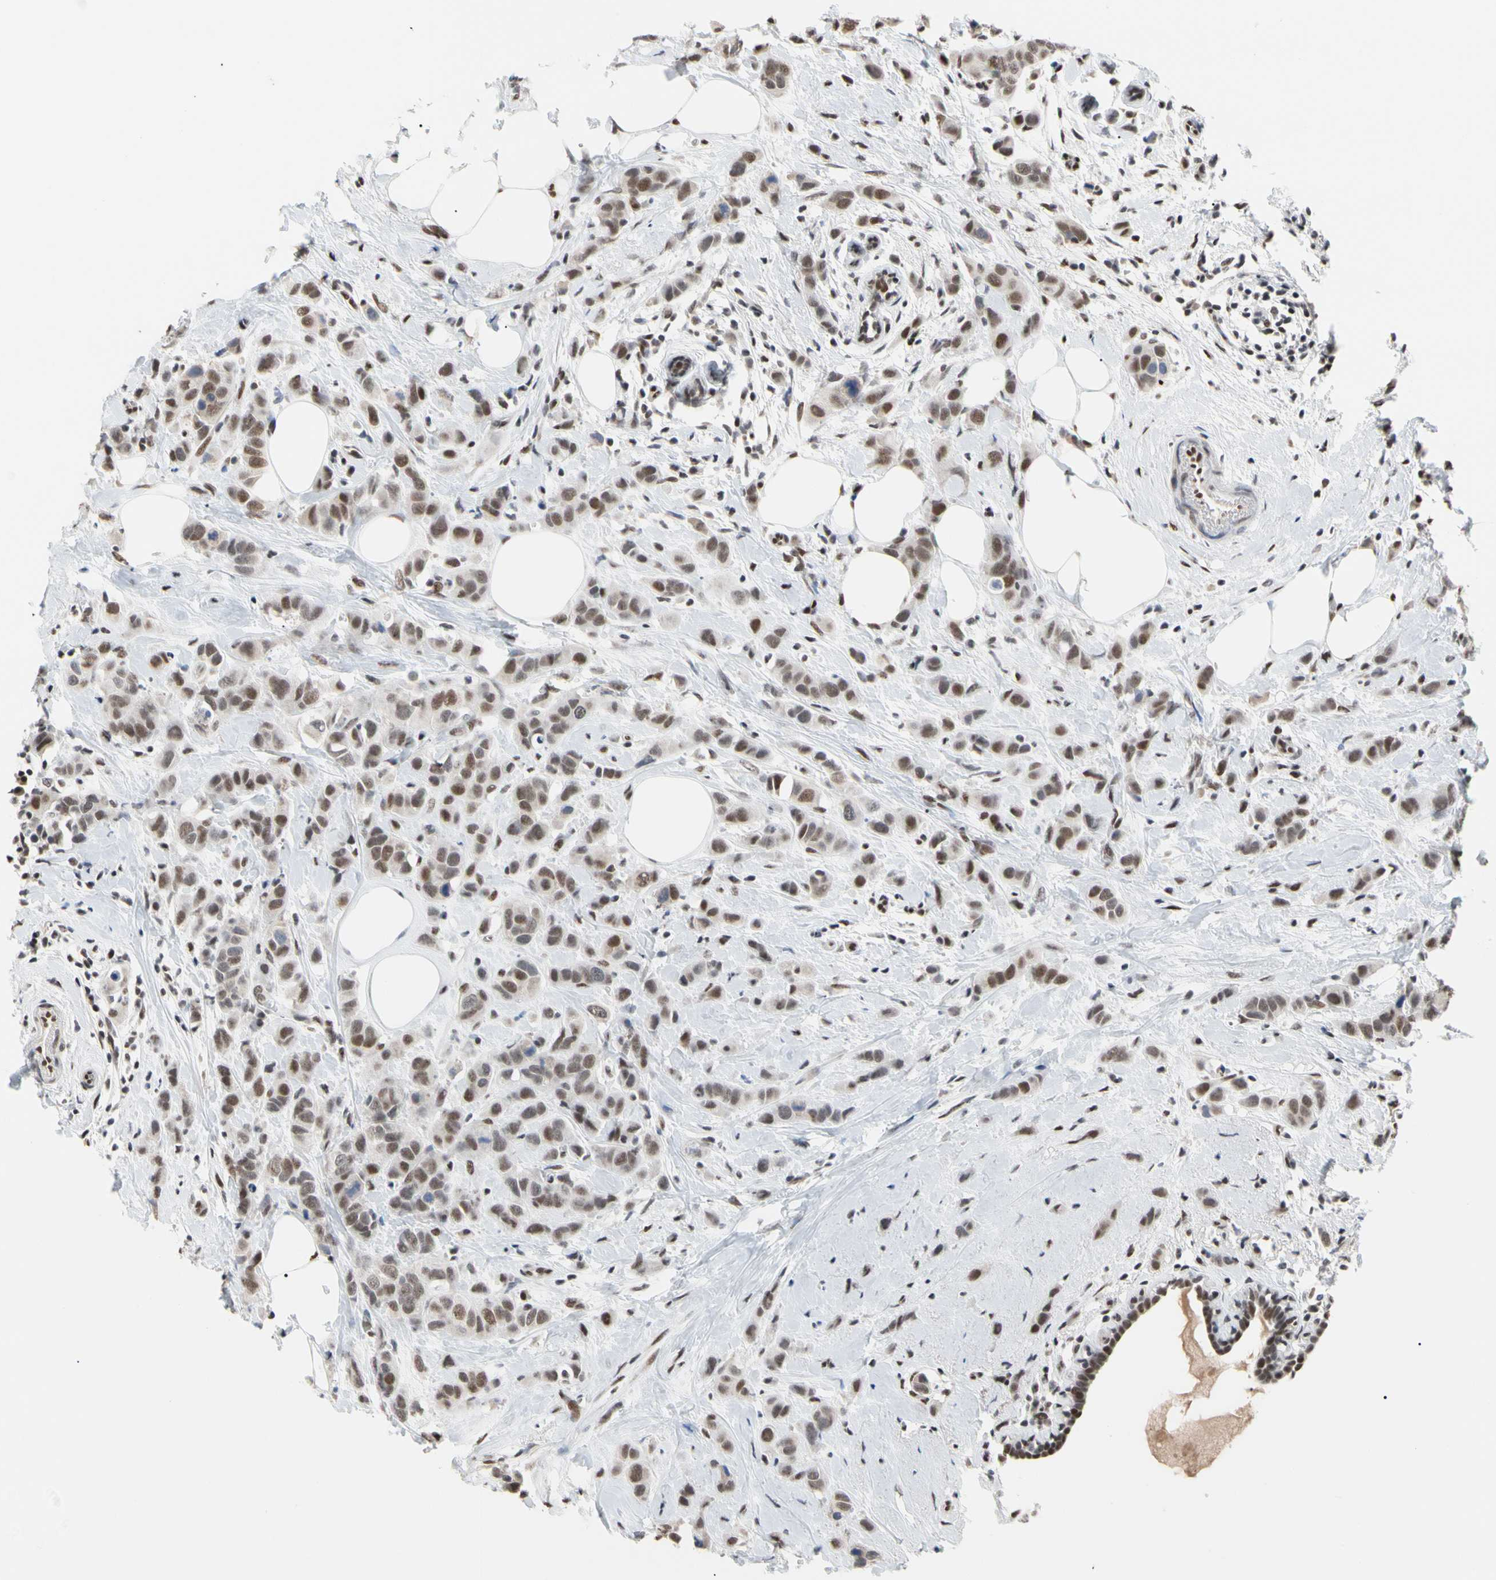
{"staining": {"intensity": "moderate", "quantity": ">75%", "location": "nuclear"}, "tissue": "breast cancer", "cell_type": "Tumor cells", "image_type": "cancer", "snomed": [{"axis": "morphology", "description": "Normal tissue, NOS"}, {"axis": "morphology", "description": "Duct carcinoma"}, {"axis": "topography", "description": "Breast"}], "caption": "Infiltrating ductal carcinoma (breast) was stained to show a protein in brown. There is medium levels of moderate nuclear positivity in about >75% of tumor cells.", "gene": "FAM98B", "patient": {"sex": "female", "age": 50}}